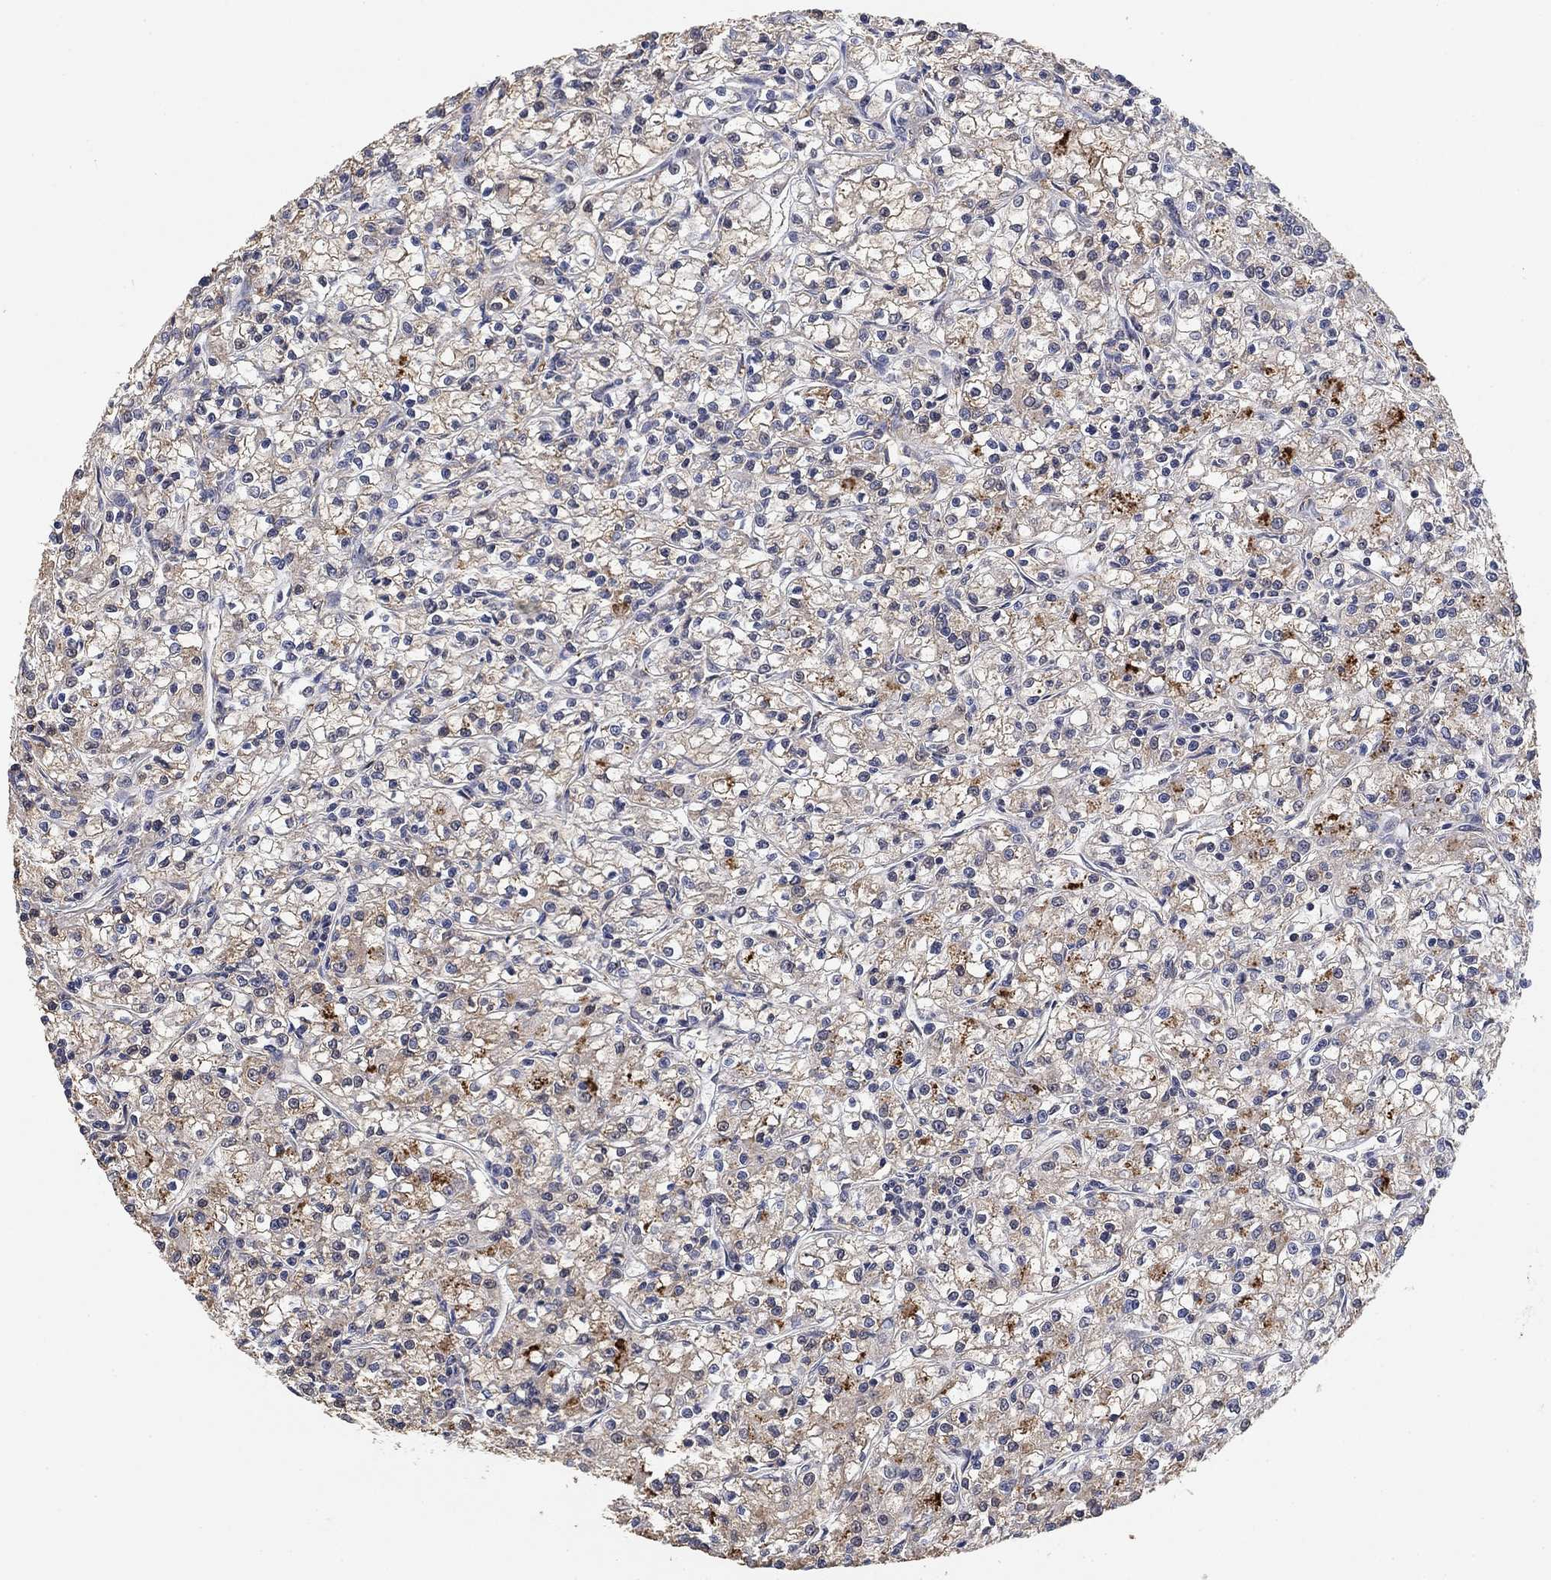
{"staining": {"intensity": "moderate", "quantity": "25%-75%", "location": "cytoplasmic/membranous"}, "tissue": "renal cancer", "cell_type": "Tumor cells", "image_type": "cancer", "snomed": [{"axis": "morphology", "description": "Adenocarcinoma, NOS"}, {"axis": "topography", "description": "Kidney"}], "caption": "IHC of human adenocarcinoma (renal) demonstrates medium levels of moderate cytoplasmic/membranous staining in about 25%-75% of tumor cells.", "gene": "CCDC43", "patient": {"sex": "female", "age": 59}}